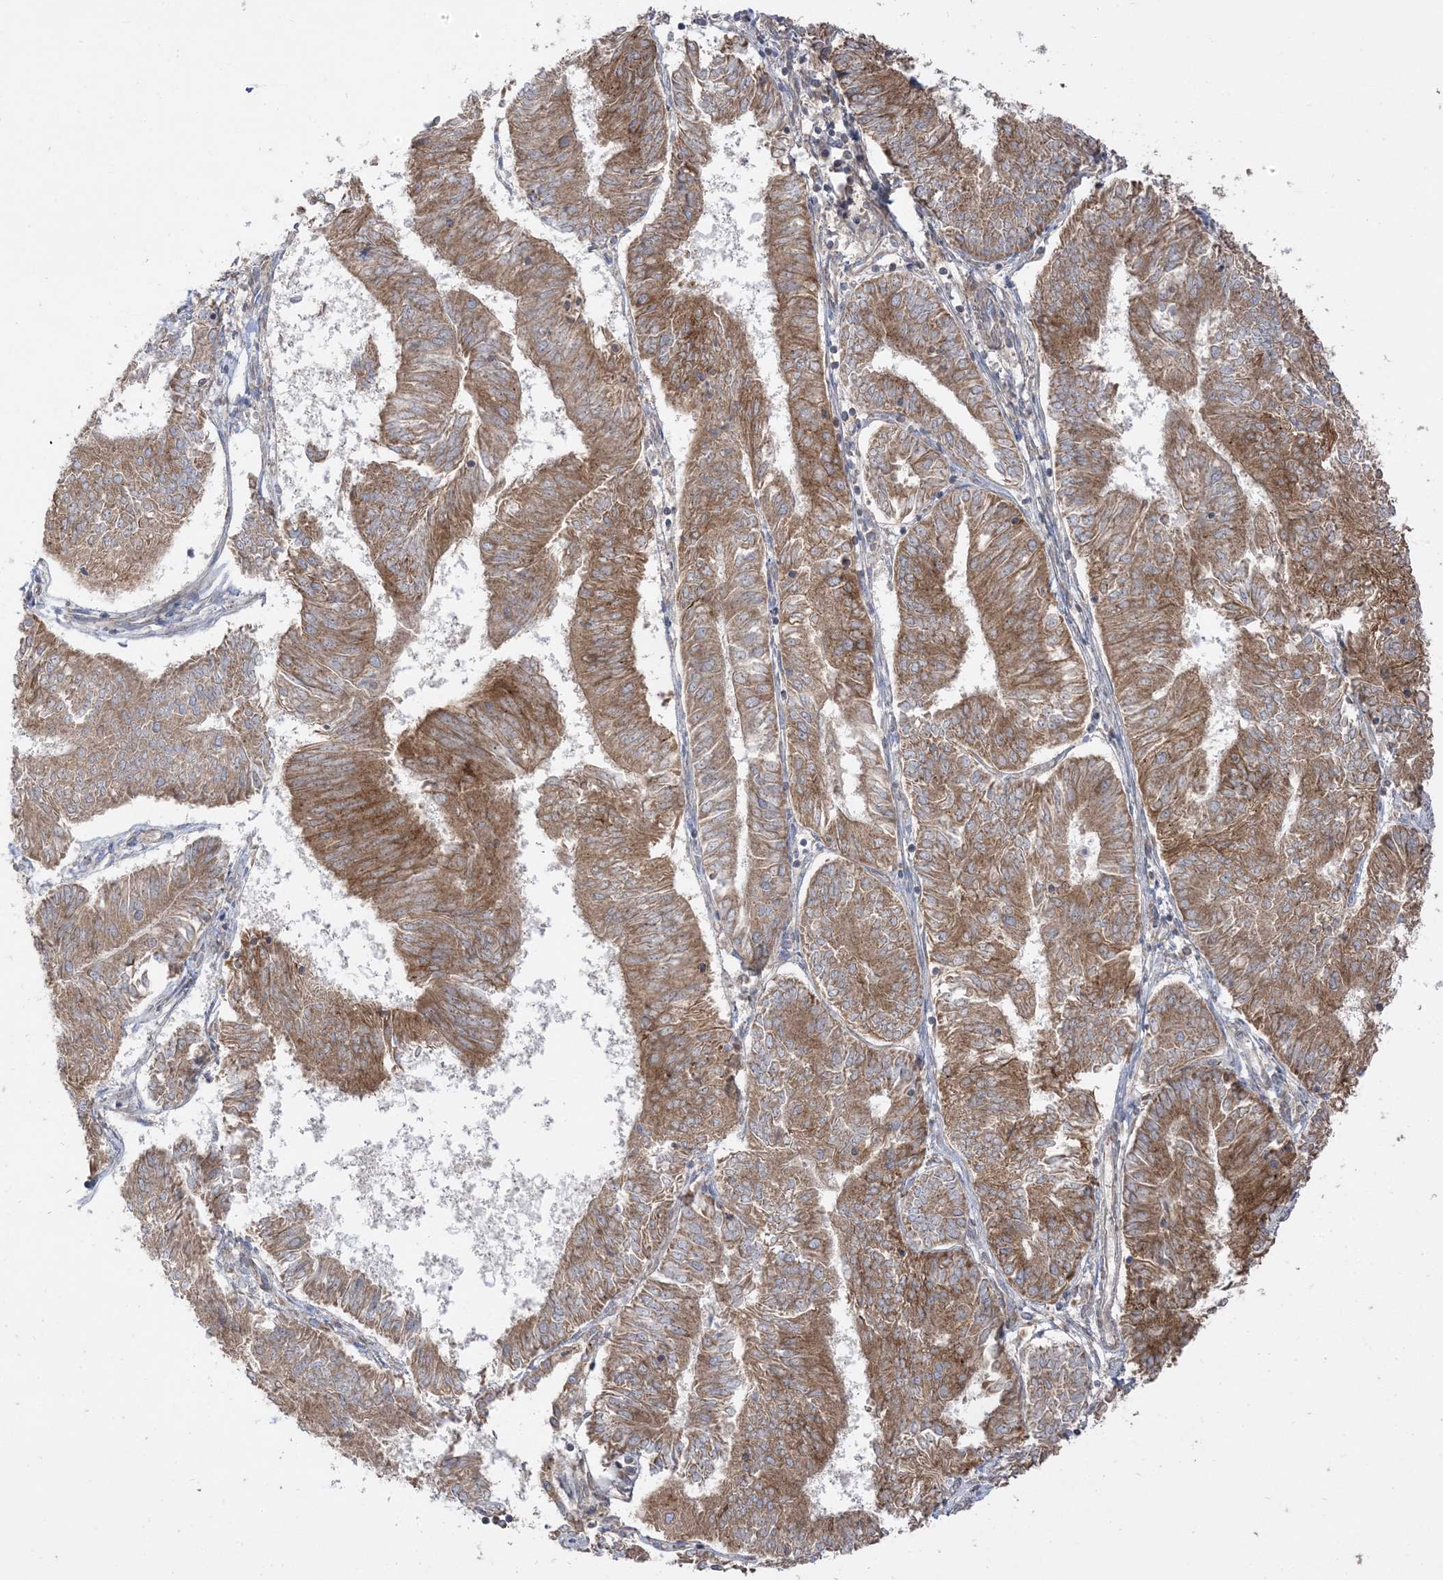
{"staining": {"intensity": "moderate", "quantity": ">75%", "location": "cytoplasmic/membranous"}, "tissue": "endometrial cancer", "cell_type": "Tumor cells", "image_type": "cancer", "snomed": [{"axis": "morphology", "description": "Adenocarcinoma, NOS"}, {"axis": "topography", "description": "Endometrium"}], "caption": "High-power microscopy captured an IHC photomicrograph of adenocarcinoma (endometrial), revealing moderate cytoplasmic/membranous expression in approximately >75% of tumor cells.", "gene": "AARS2", "patient": {"sex": "female", "age": 58}}